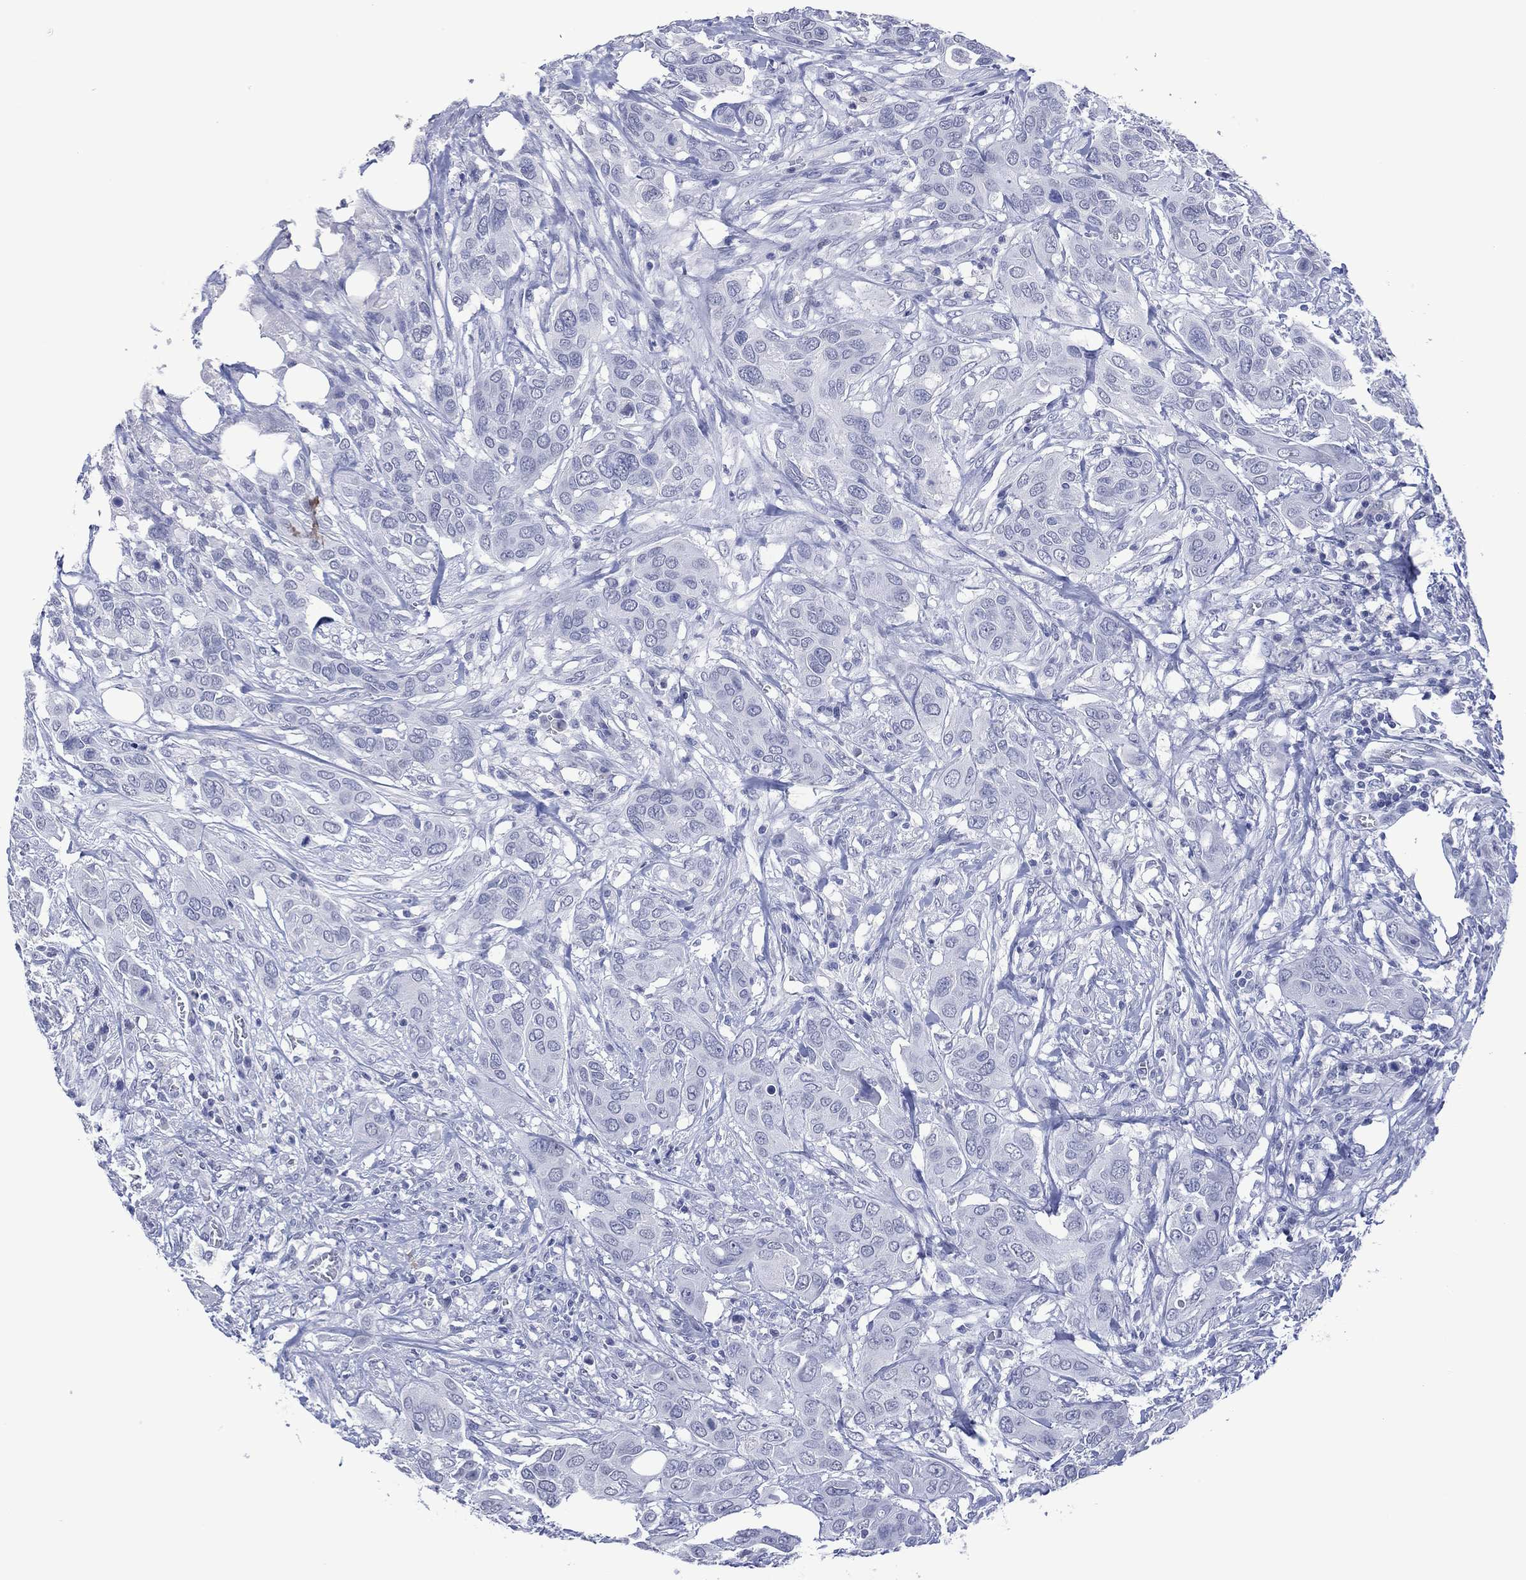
{"staining": {"intensity": "negative", "quantity": "none", "location": "none"}, "tissue": "urothelial cancer", "cell_type": "Tumor cells", "image_type": "cancer", "snomed": [{"axis": "morphology", "description": "Urothelial carcinoma, NOS"}, {"axis": "morphology", "description": "Urothelial carcinoma, High grade"}, {"axis": "topography", "description": "Urinary bladder"}], "caption": "This is a image of immunohistochemistry (IHC) staining of urothelial cancer, which shows no expression in tumor cells.", "gene": "UTF1", "patient": {"sex": "male", "age": 63}}